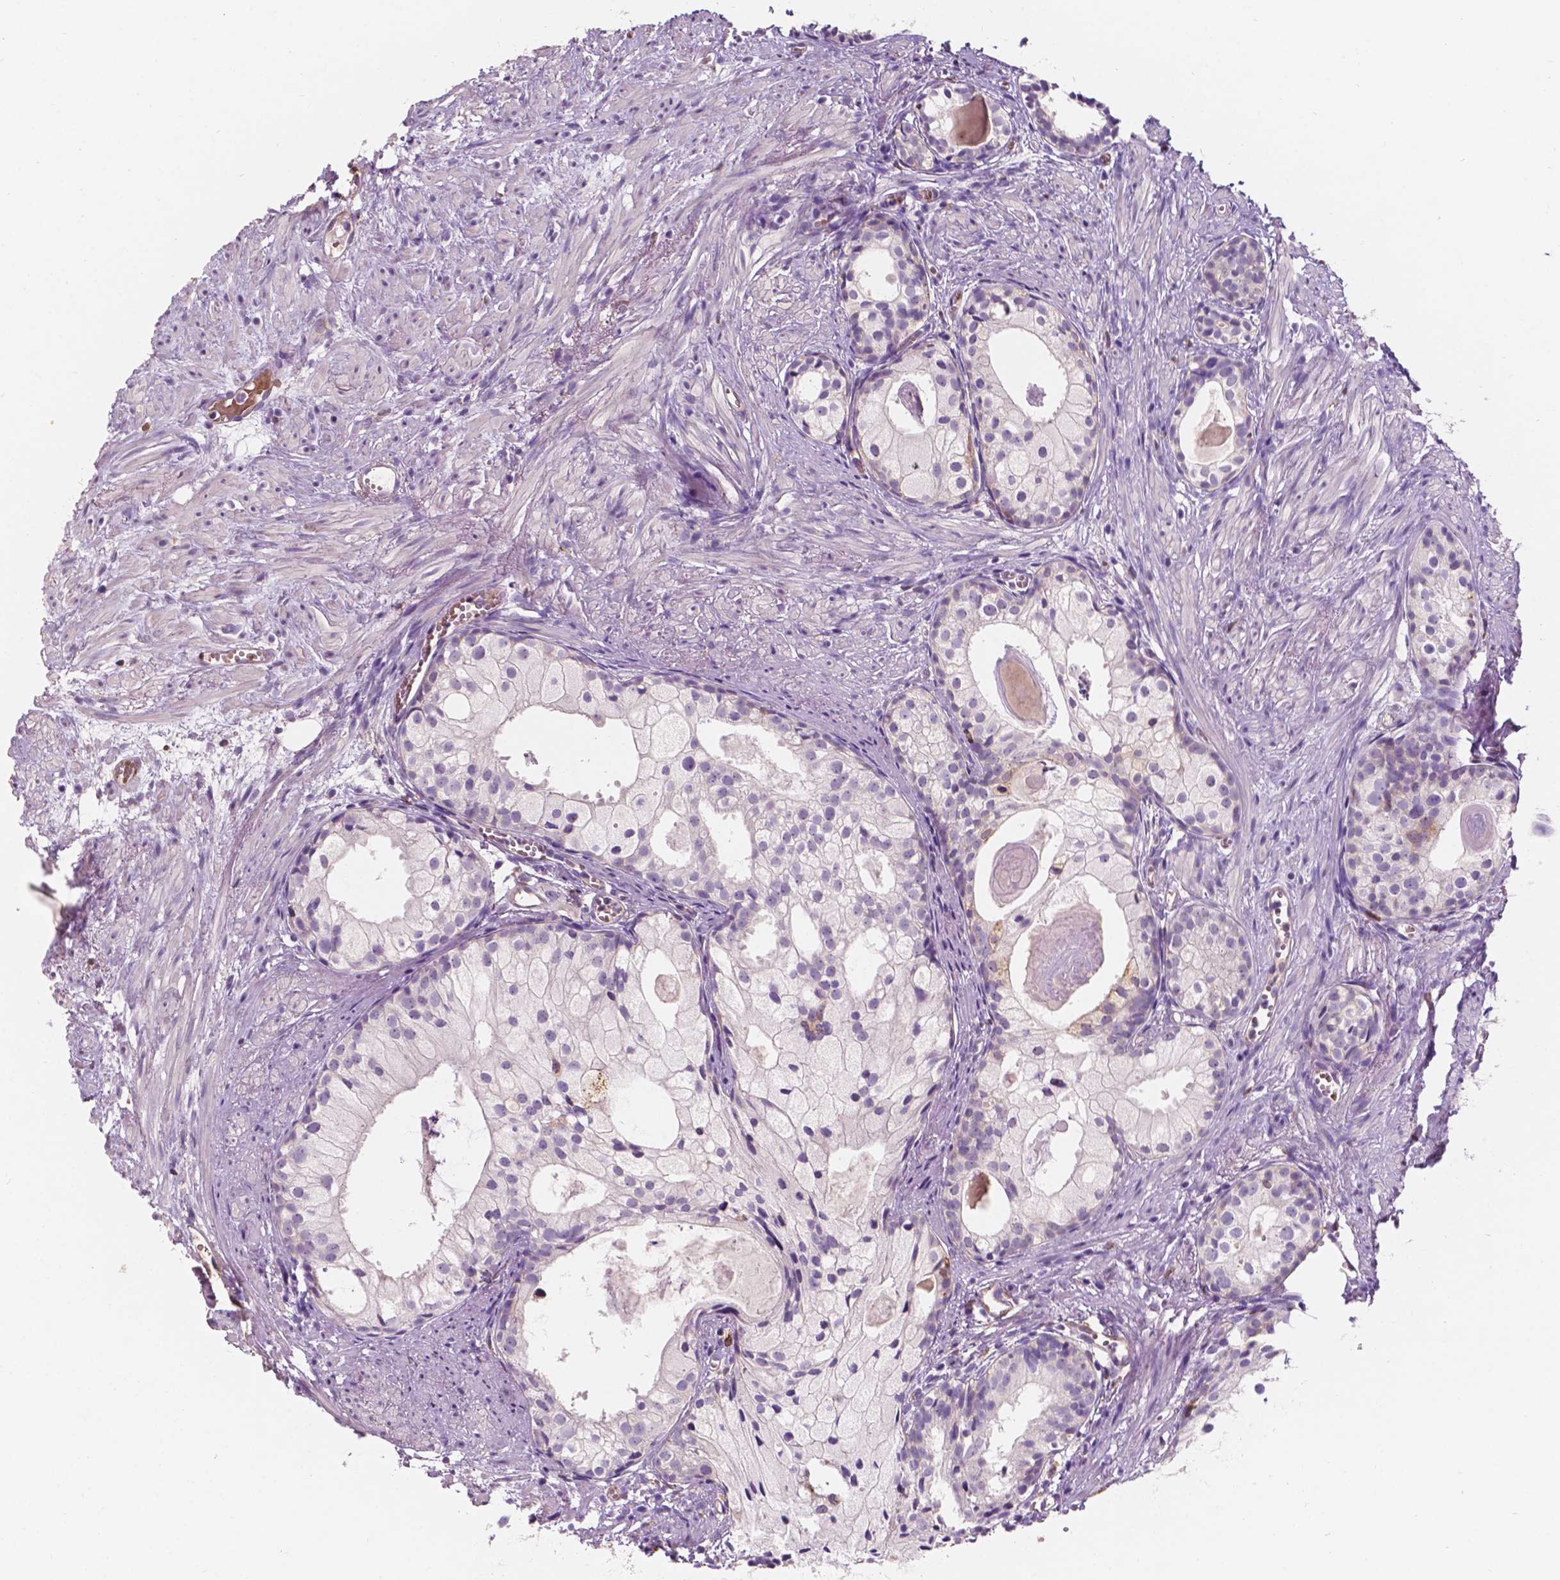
{"staining": {"intensity": "negative", "quantity": "none", "location": "none"}, "tissue": "prostate cancer", "cell_type": "Tumor cells", "image_type": "cancer", "snomed": [{"axis": "morphology", "description": "Adenocarcinoma, High grade"}, {"axis": "topography", "description": "Prostate"}], "caption": "The photomicrograph shows no significant expression in tumor cells of prostate cancer (adenocarcinoma (high-grade)).", "gene": "SLC22A4", "patient": {"sex": "male", "age": 85}}